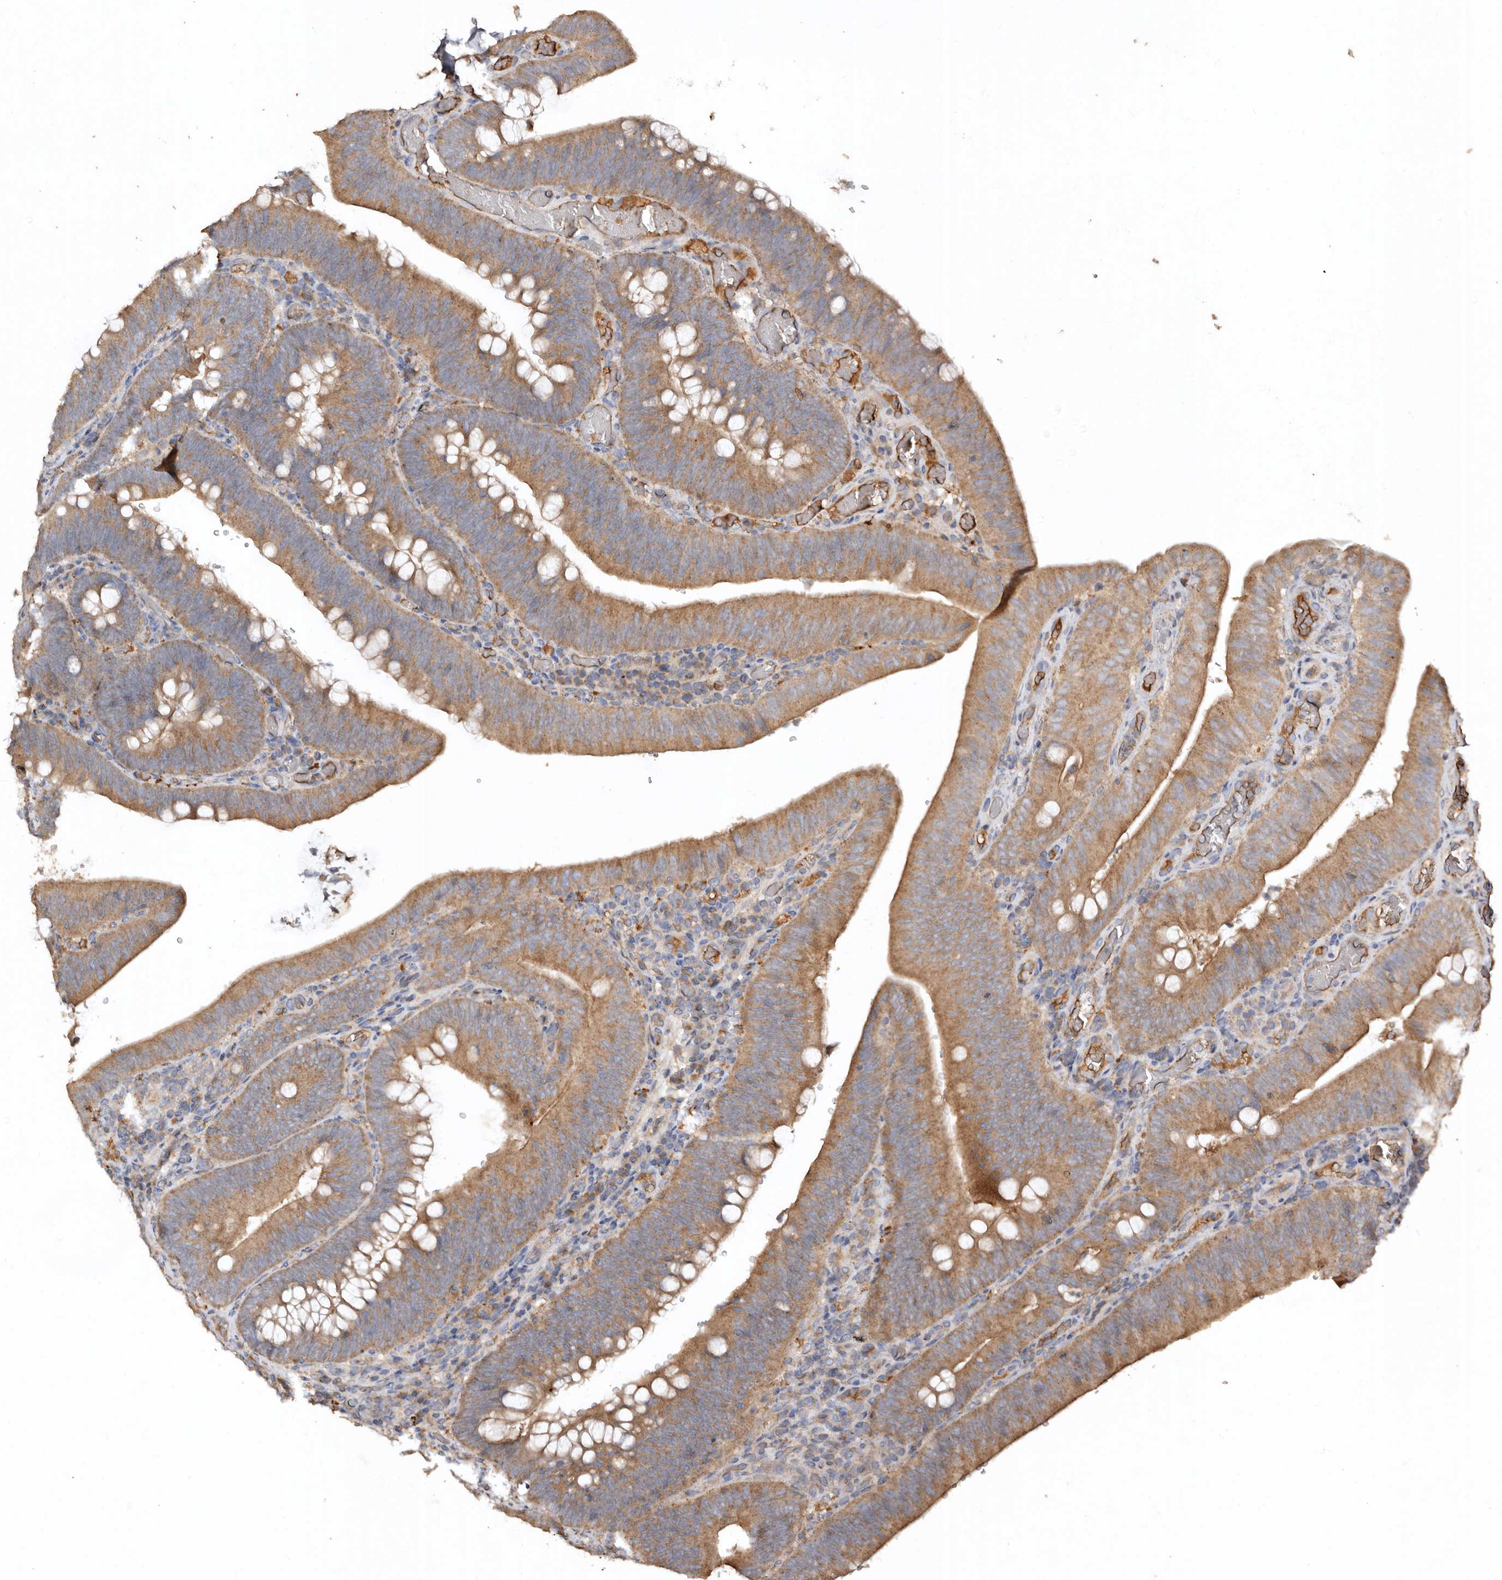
{"staining": {"intensity": "moderate", "quantity": "25%-75%", "location": "cytoplasmic/membranous"}, "tissue": "colorectal cancer", "cell_type": "Tumor cells", "image_type": "cancer", "snomed": [{"axis": "morphology", "description": "Normal tissue, NOS"}, {"axis": "topography", "description": "Colon"}], "caption": "Protein expression analysis of colorectal cancer displays moderate cytoplasmic/membranous staining in about 25%-75% of tumor cells.", "gene": "FARS2", "patient": {"sex": "female", "age": 82}}